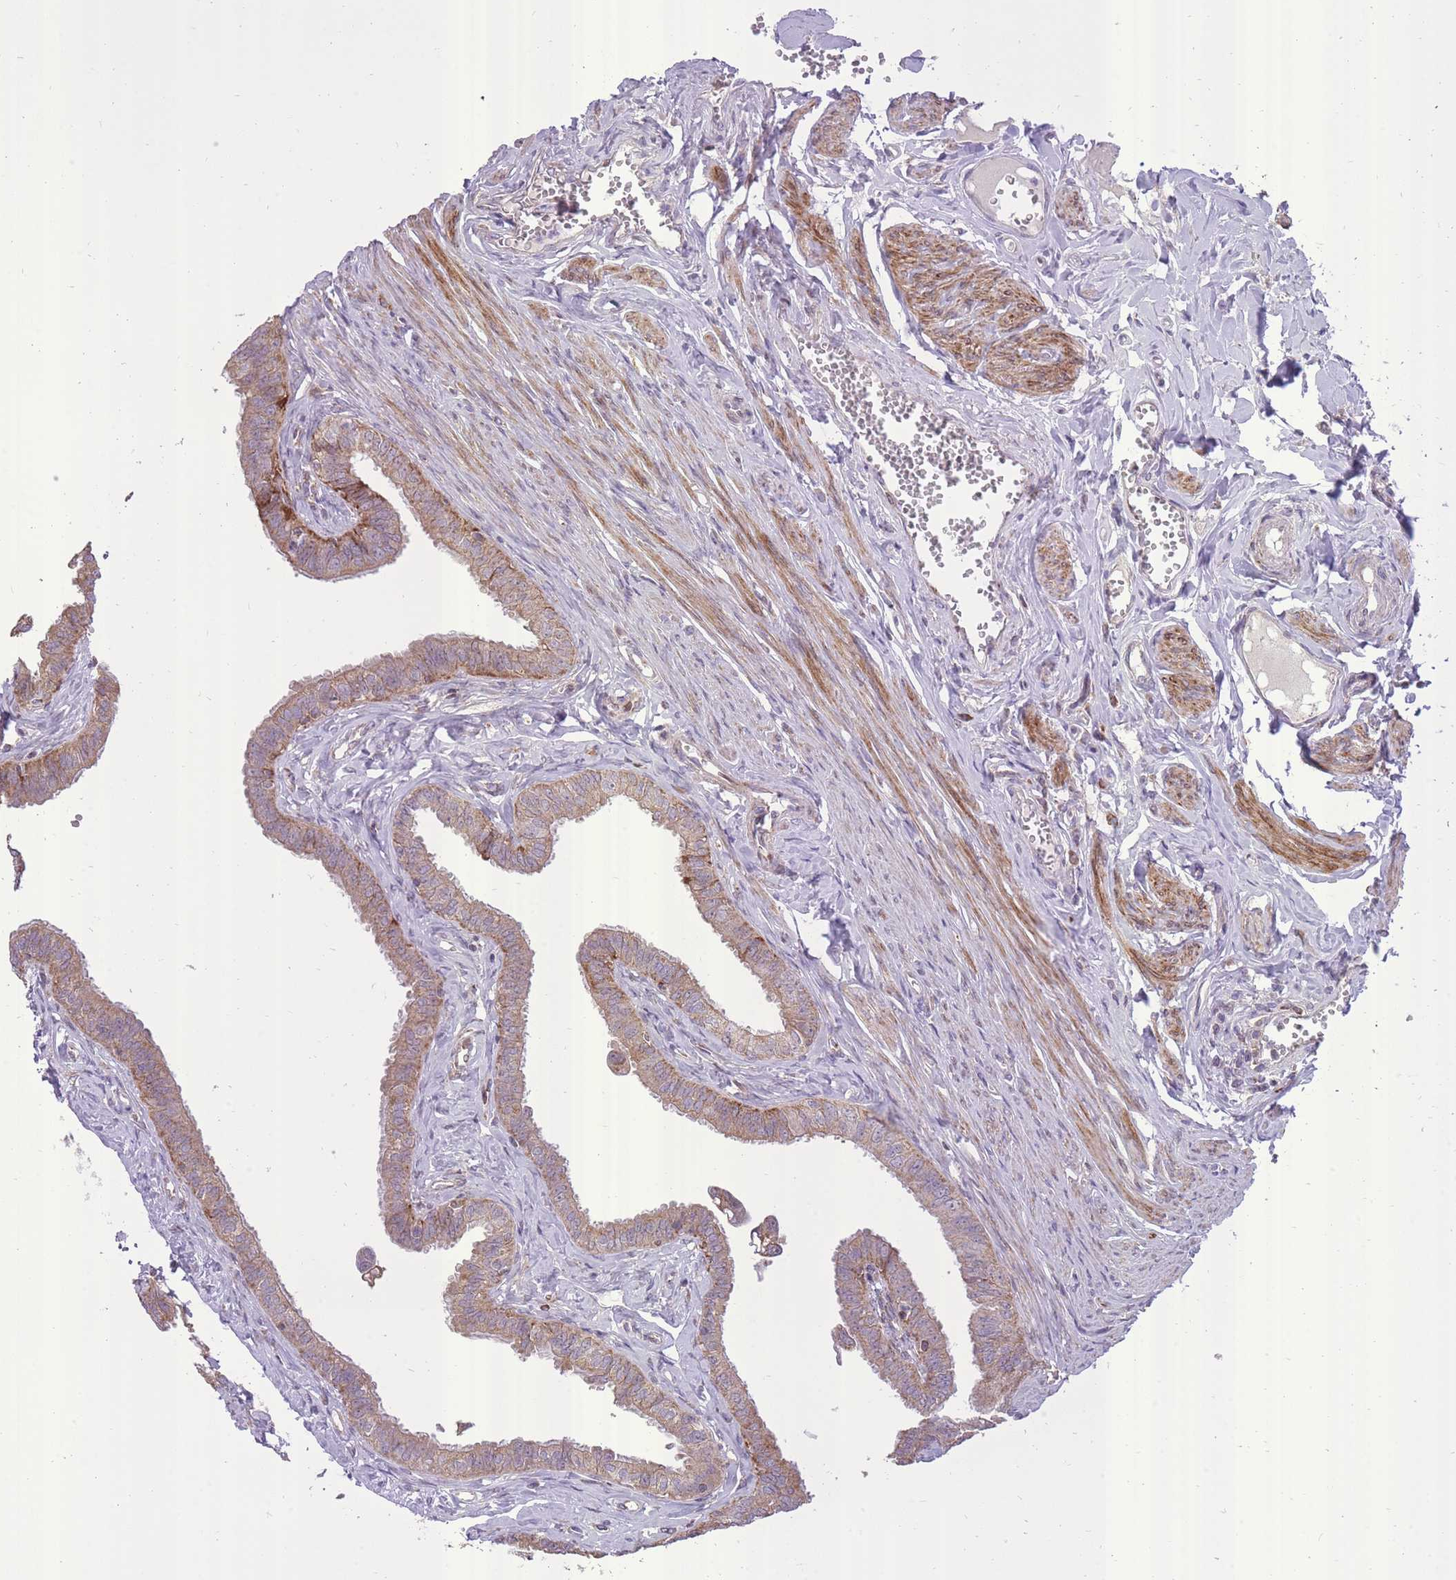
{"staining": {"intensity": "moderate", "quantity": "25%-75%", "location": "cytoplasmic/membranous"}, "tissue": "fallopian tube", "cell_type": "Glandular cells", "image_type": "normal", "snomed": [{"axis": "morphology", "description": "Normal tissue, NOS"}, {"axis": "morphology", "description": "Carcinoma, NOS"}, {"axis": "topography", "description": "Fallopian tube"}, {"axis": "topography", "description": "Ovary"}], "caption": "Protein positivity by IHC displays moderate cytoplasmic/membranous expression in approximately 25%-75% of glandular cells in unremarkable fallopian tube.", "gene": "SLC4A4", "patient": {"sex": "female", "age": 59}}